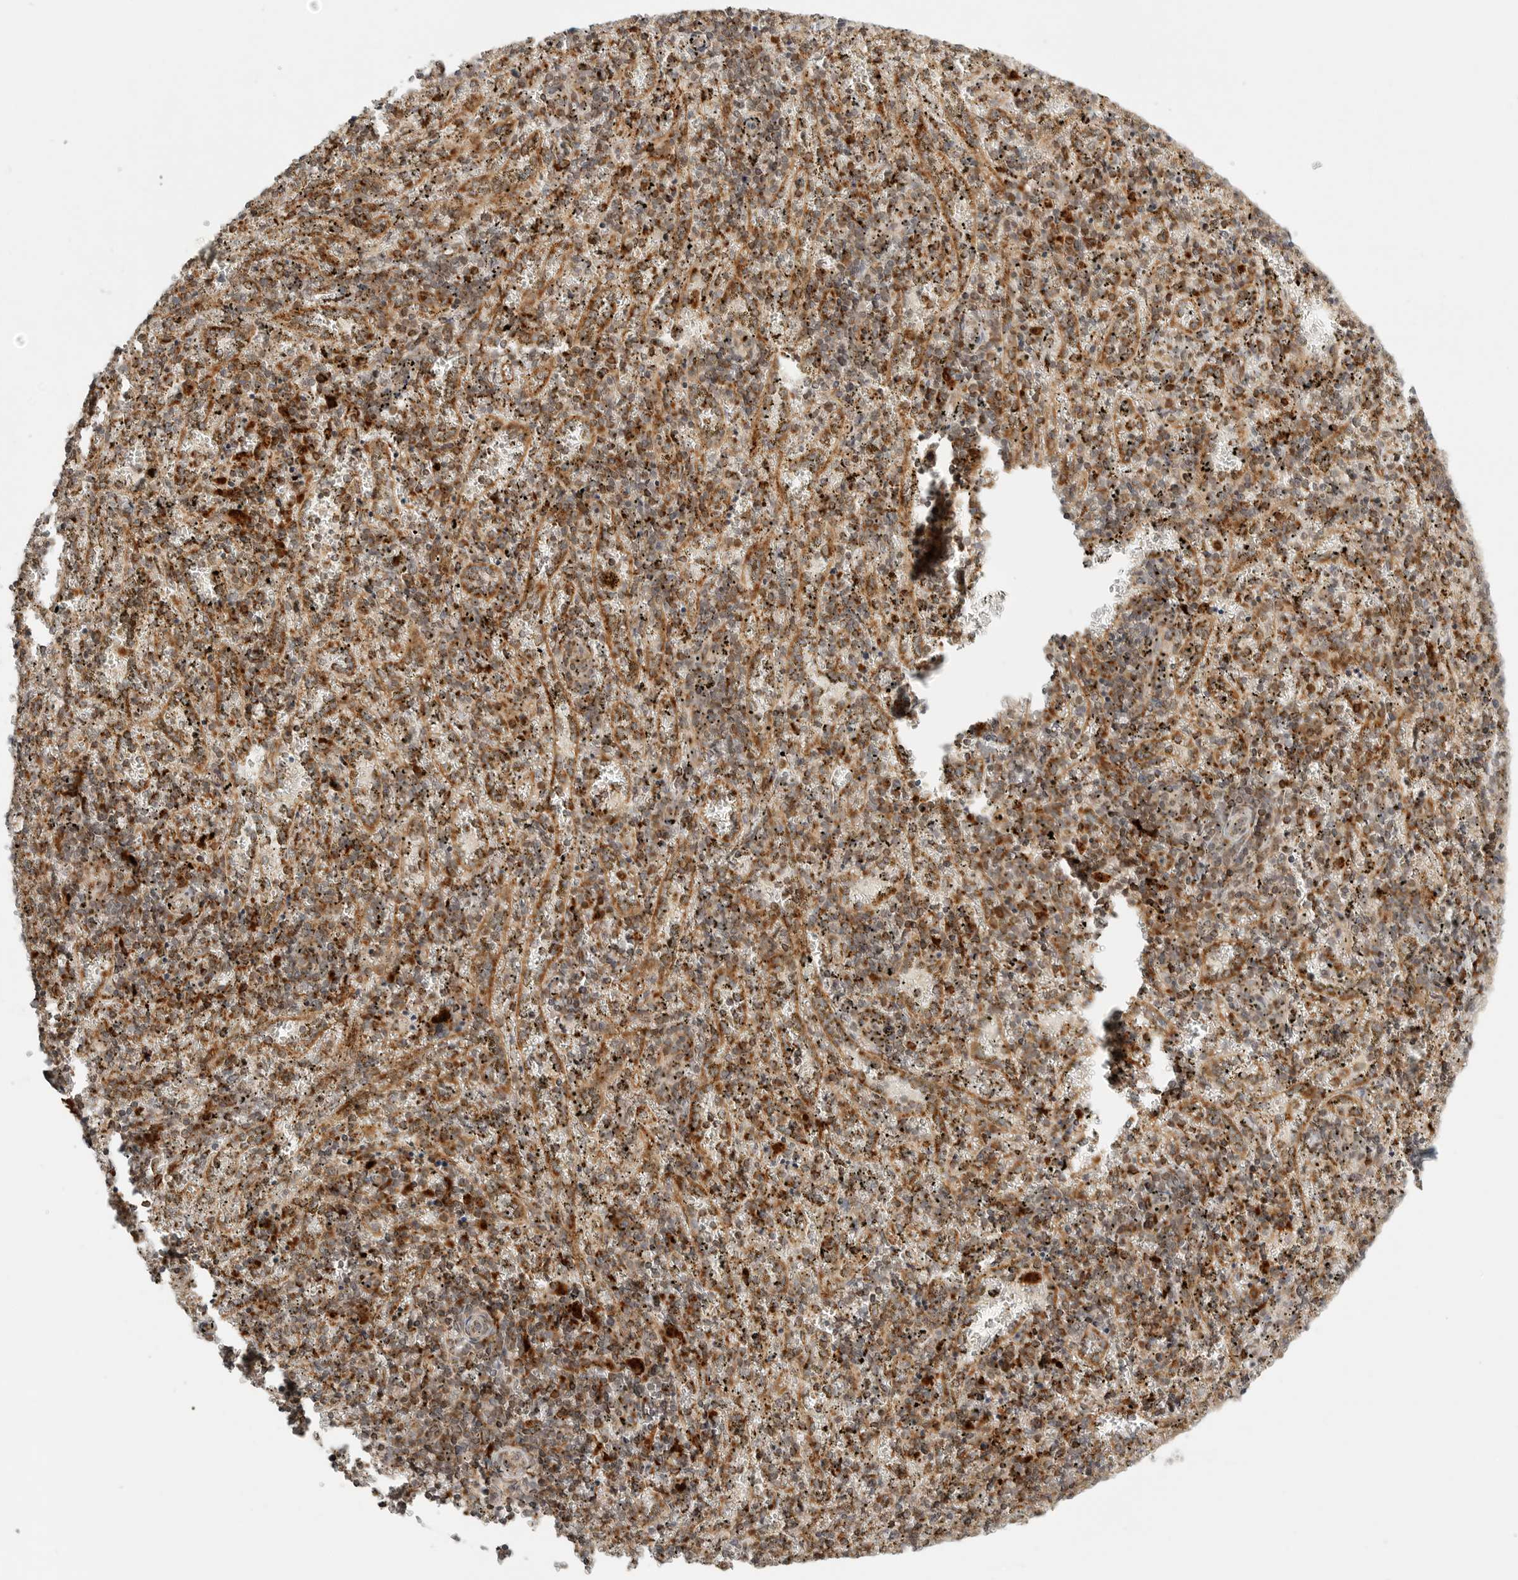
{"staining": {"intensity": "moderate", "quantity": ">75%", "location": "cytoplasmic/membranous"}, "tissue": "spleen", "cell_type": "Cells in red pulp", "image_type": "normal", "snomed": [{"axis": "morphology", "description": "Normal tissue, NOS"}, {"axis": "topography", "description": "Spleen"}], "caption": "Immunohistochemistry (IHC) image of normal human spleen stained for a protein (brown), which shows medium levels of moderate cytoplasmic/membranous positivity in about >75% of cells in red pulp.", "gene": "IDUA", "patient": {"sex": "male", "age": 11}}